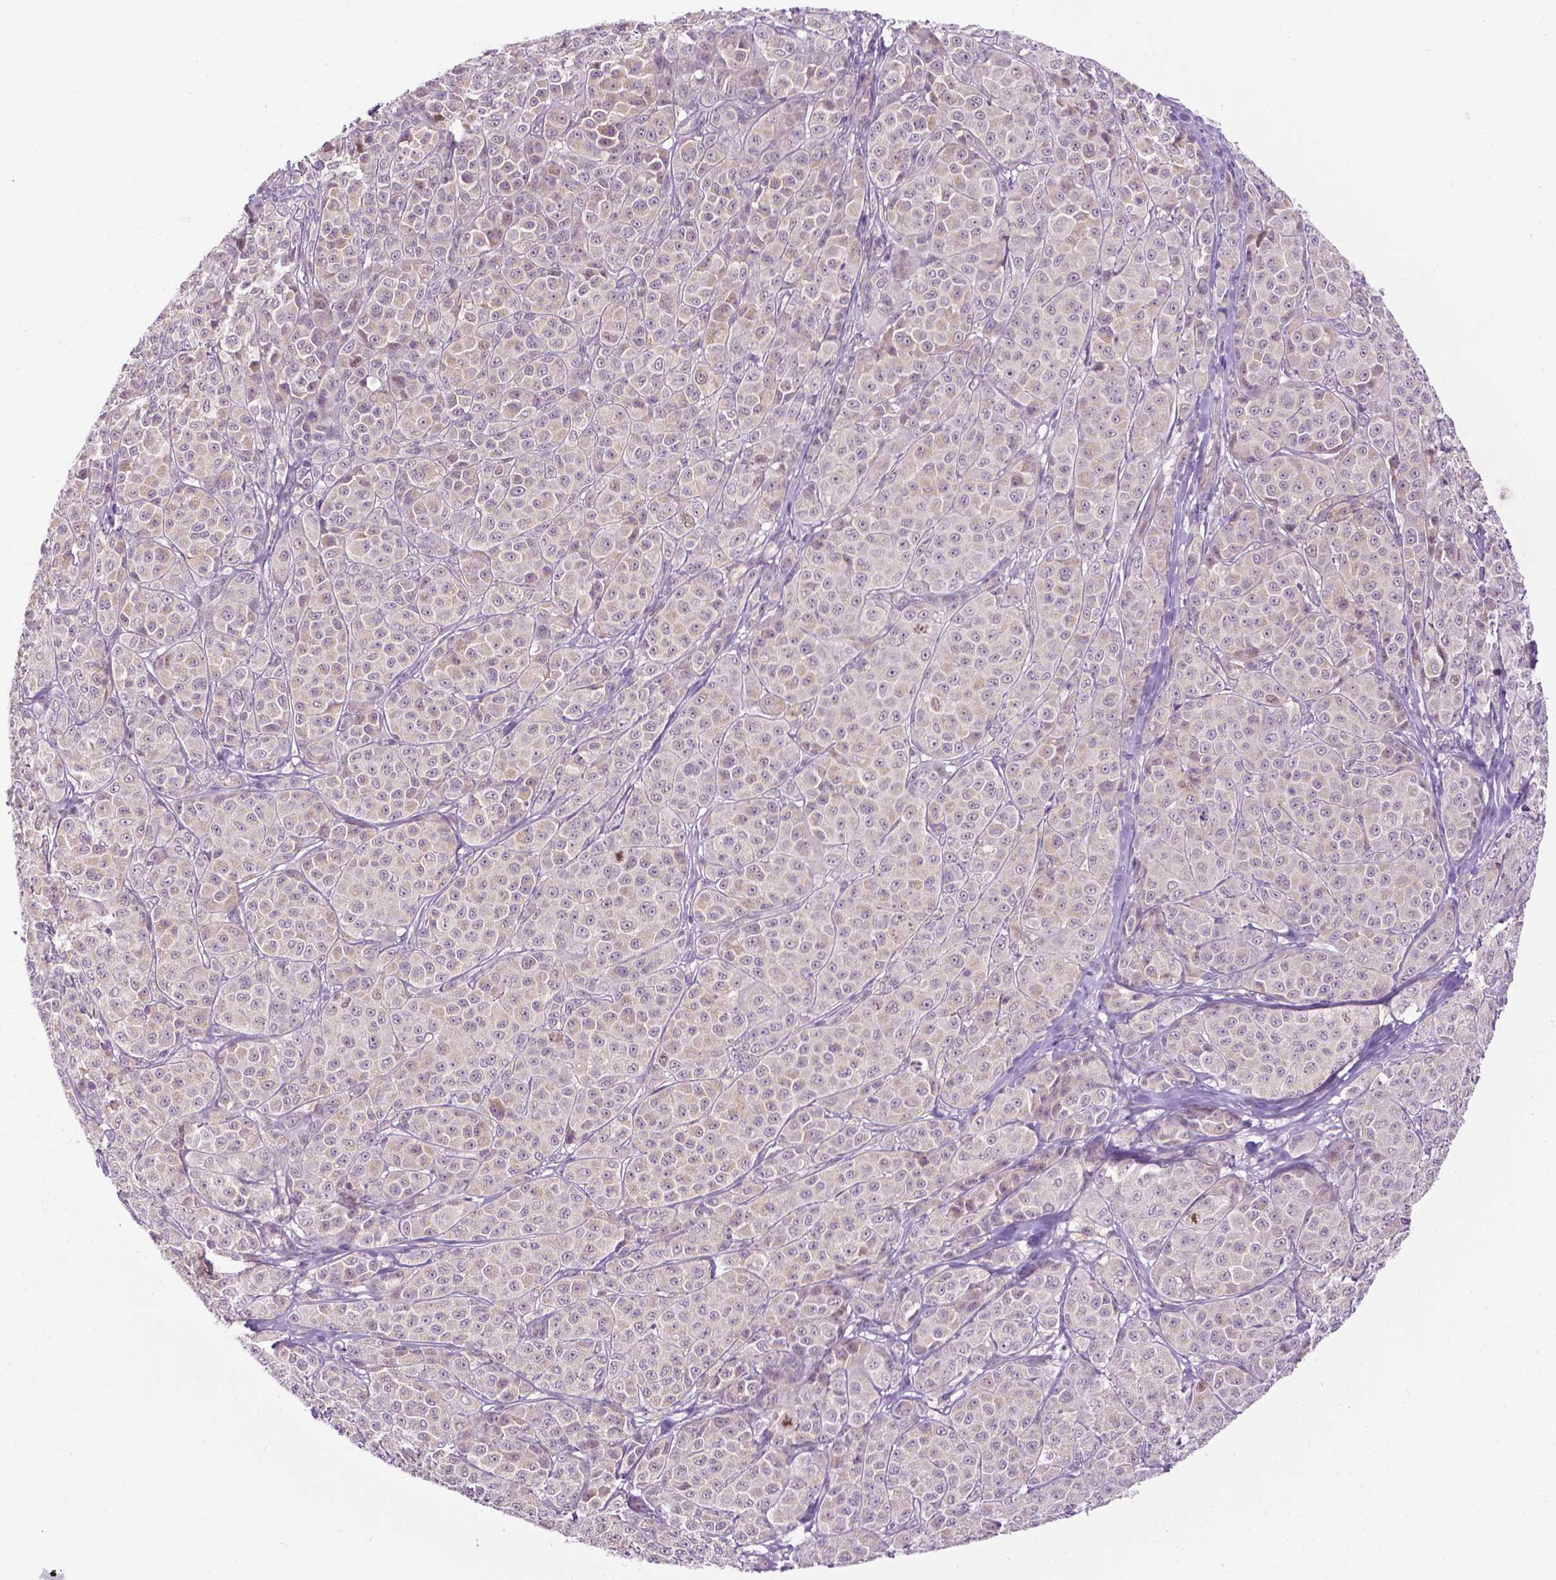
{"staining": {"intensity": "negative", "quantity": "none", "location": "none"}, "tissue": "melanoma", "cell_type": "Tumor cells", "image_type": "cancer", "snomed": [{"axis": "morphology", "description": "Malignant melanoma, NOS"}, {"axis": "topography", "description": "Skin"}], "caption": "Immunohistochemical staining of melanoma demonstrates no significant staining in tumor cells.", "gene": "DENND4A", "patient": {"sex": "male", "age": 89}}